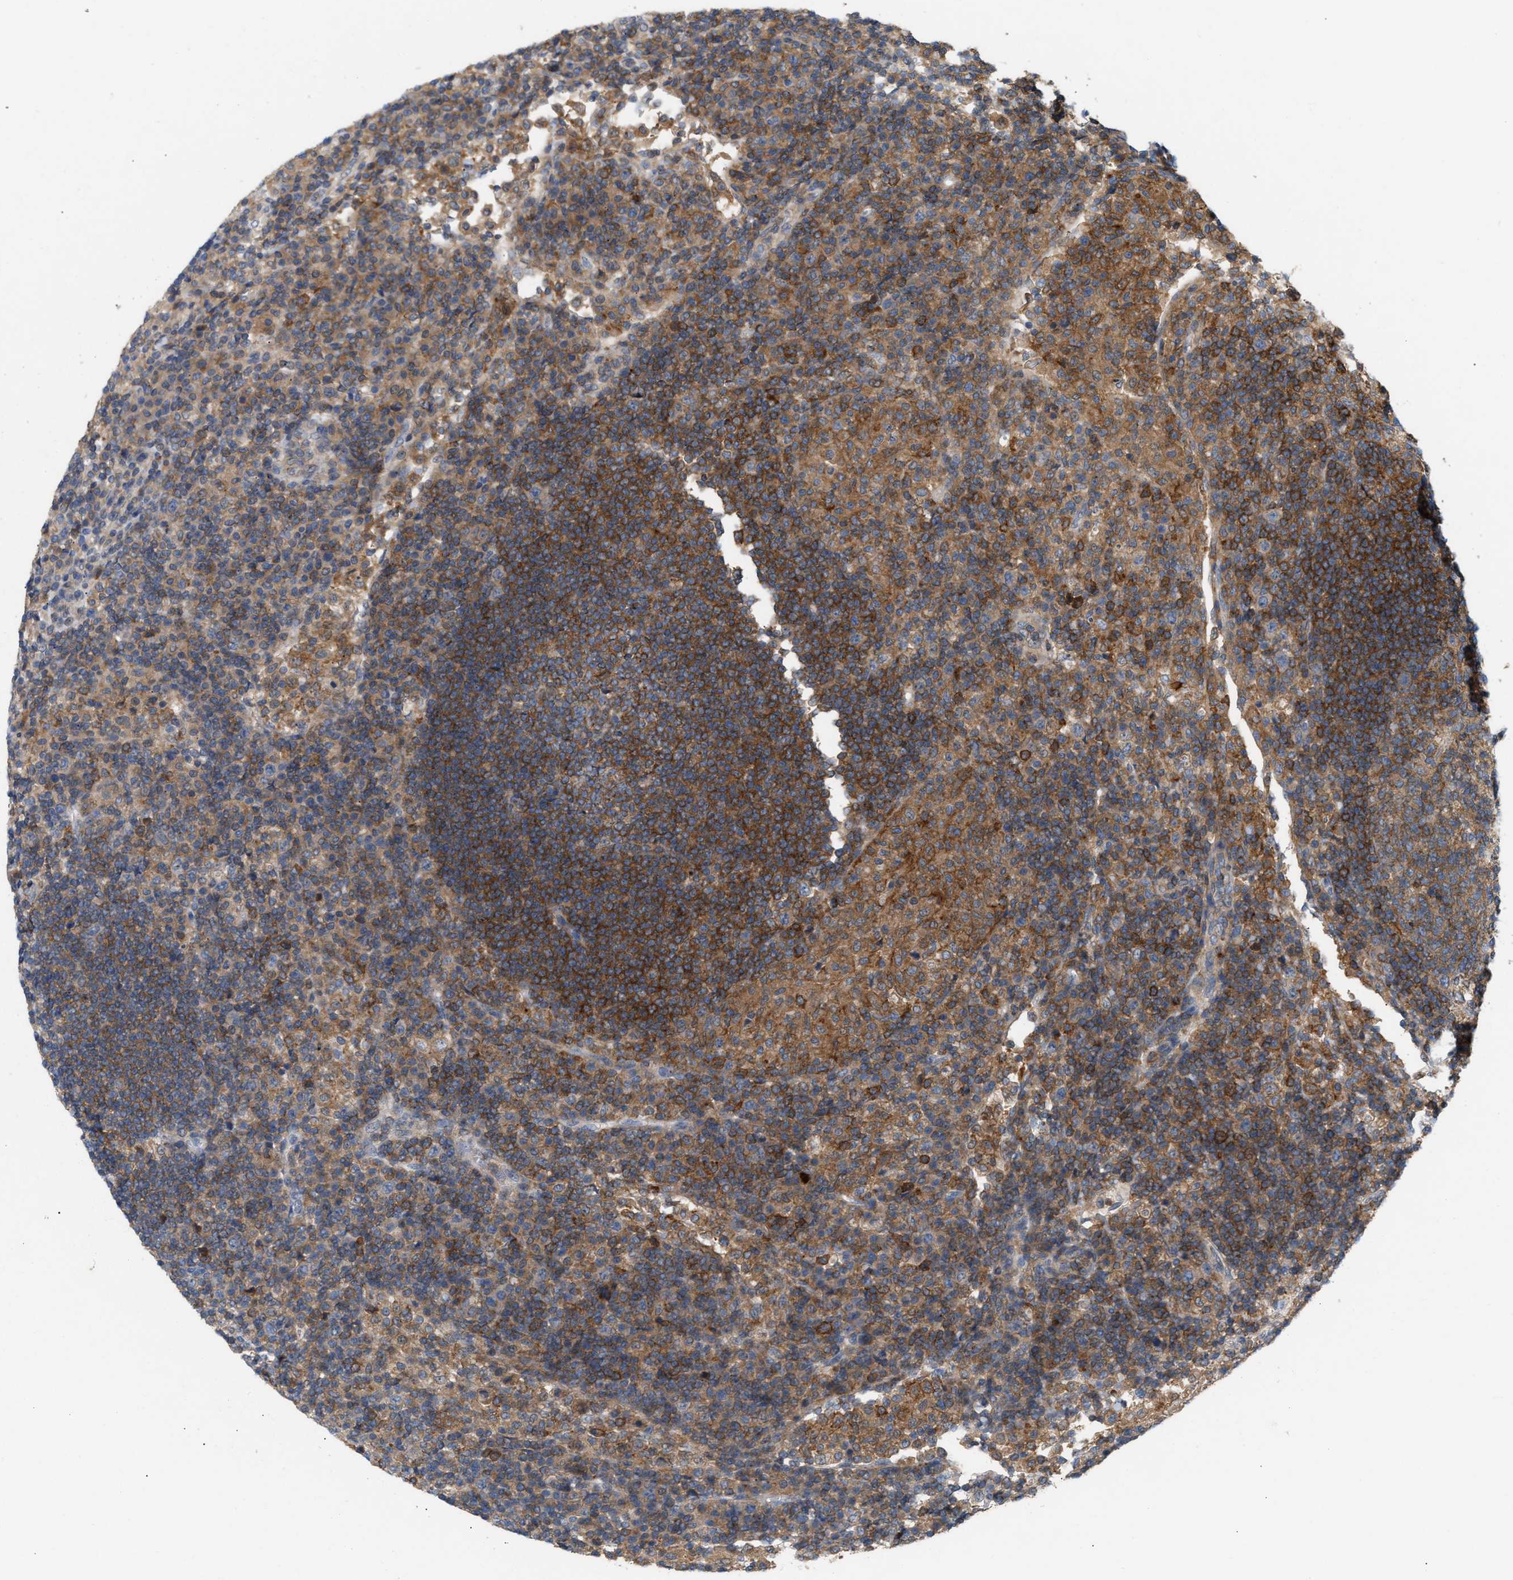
{"staining": {"intensity": "strong", "quantity": ">75%", "location": "cytoplasmic/membranous"}, "tissue": "lymph node", "cell_type": "Germinal center cells", "image_type": "normal", "snomed": [{"axis": "morphology", "description": "Normal tissue, NOS"}, {"axis": "topography", "description": "Lymph node"}], "caption": "This is an image of immunohistochemistry staining of benign lymph node, which shows strong staining in the cytoplasmic/membranous of germinal center cells.", "gene": "DBNL", "patient": {"sex": "female", "age": 53}}